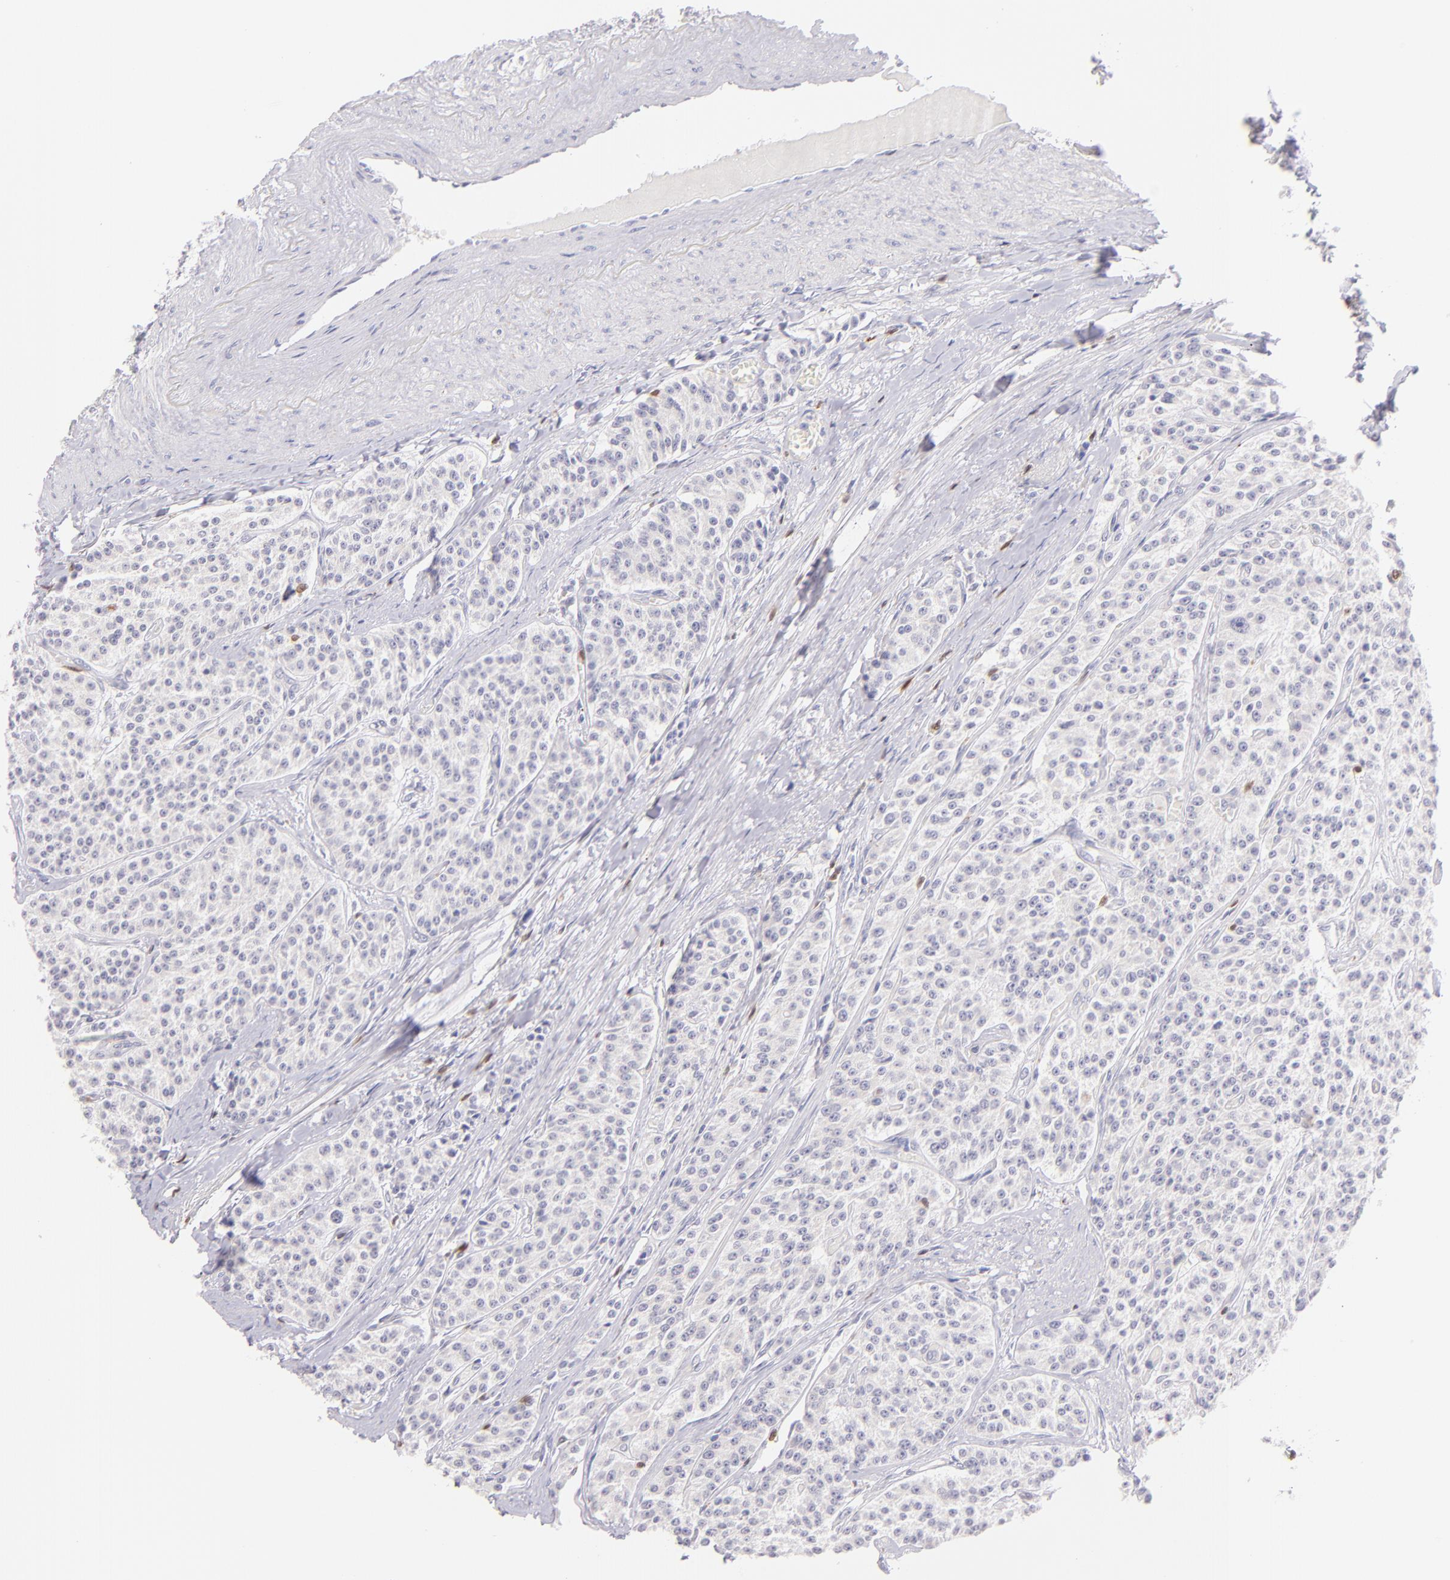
{"staining": {"intensity": "negative", "quantity": "none", "location": "none"}, "tissue": "carcinoid", "cell_type": "Tumor cells", "image_type": "cancer", "snomed": [{"axis": "morphology", "description": "Carcinoid, malignant, NOS"}, {"axis": "topography", "description": "Stomach"}], "caption": "The micrograph demonstrates no staining of tumor cells in carcinoid. The staining was performed using DAB to visualize the protein expression in brown, while the nuclei were stained in blue with hematoxylin (Magnification: 20x).", "gene": "ZAP70", "patient": {"sex": "female", "age": 76}}